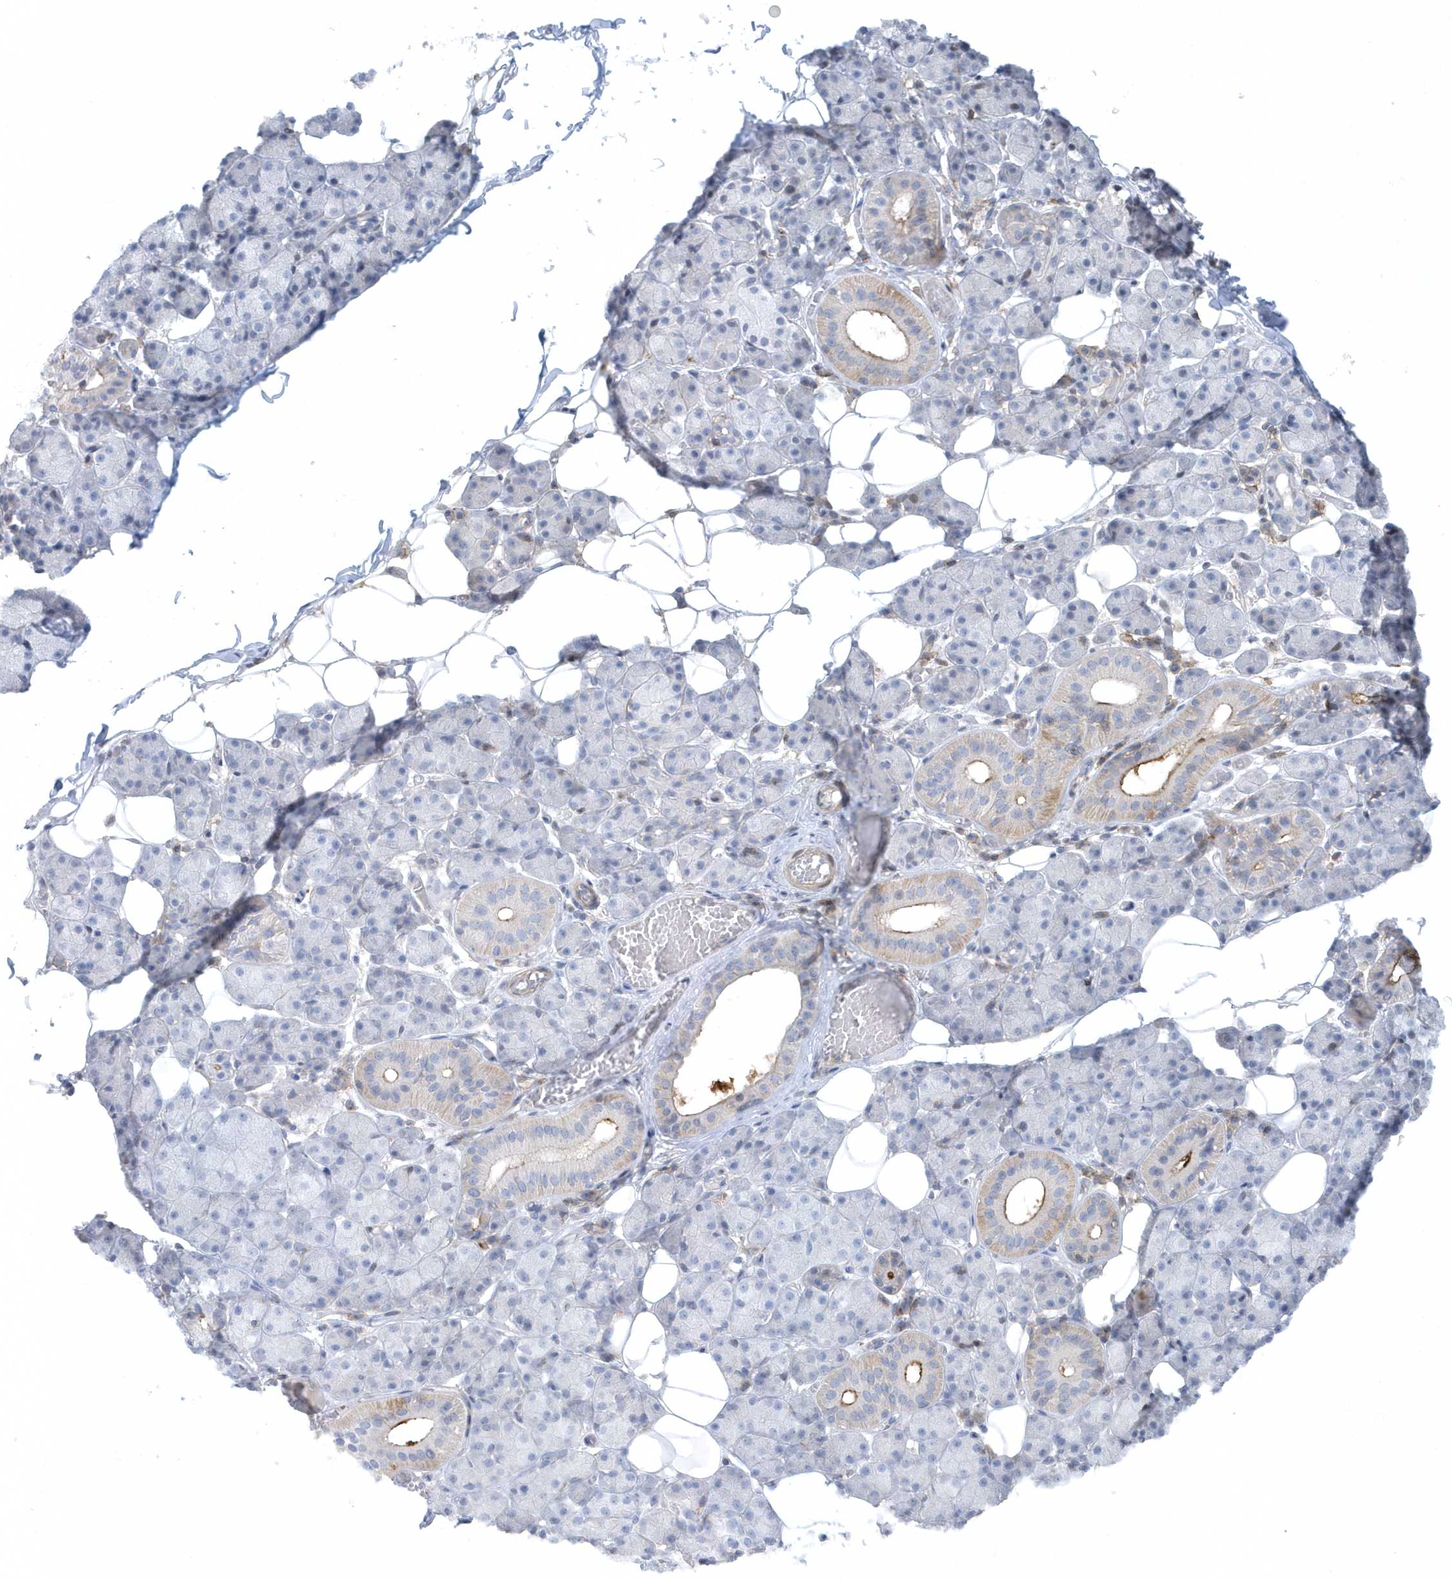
{"staining": {"intensity": "moderate", "quantity": "<25%", "location": "cytoplasmic/membranous"}, "tissue": "salivary gland", "cell_type": "Glandular cells", "image_type": "normal", "snomed": [{"axis": "morphology", "description": "Normal tissue, NOS"}, {"axis": "topography", "description": "Salivary gland"}], "caption": "Human salivary gland stained for a protein (brown) reveals moderate cytoplasmic/membranous positive staining in approximately <25% of glandular cells.", "gene": "CACNB2", "patient": {"sex": "female", "age": 33}}